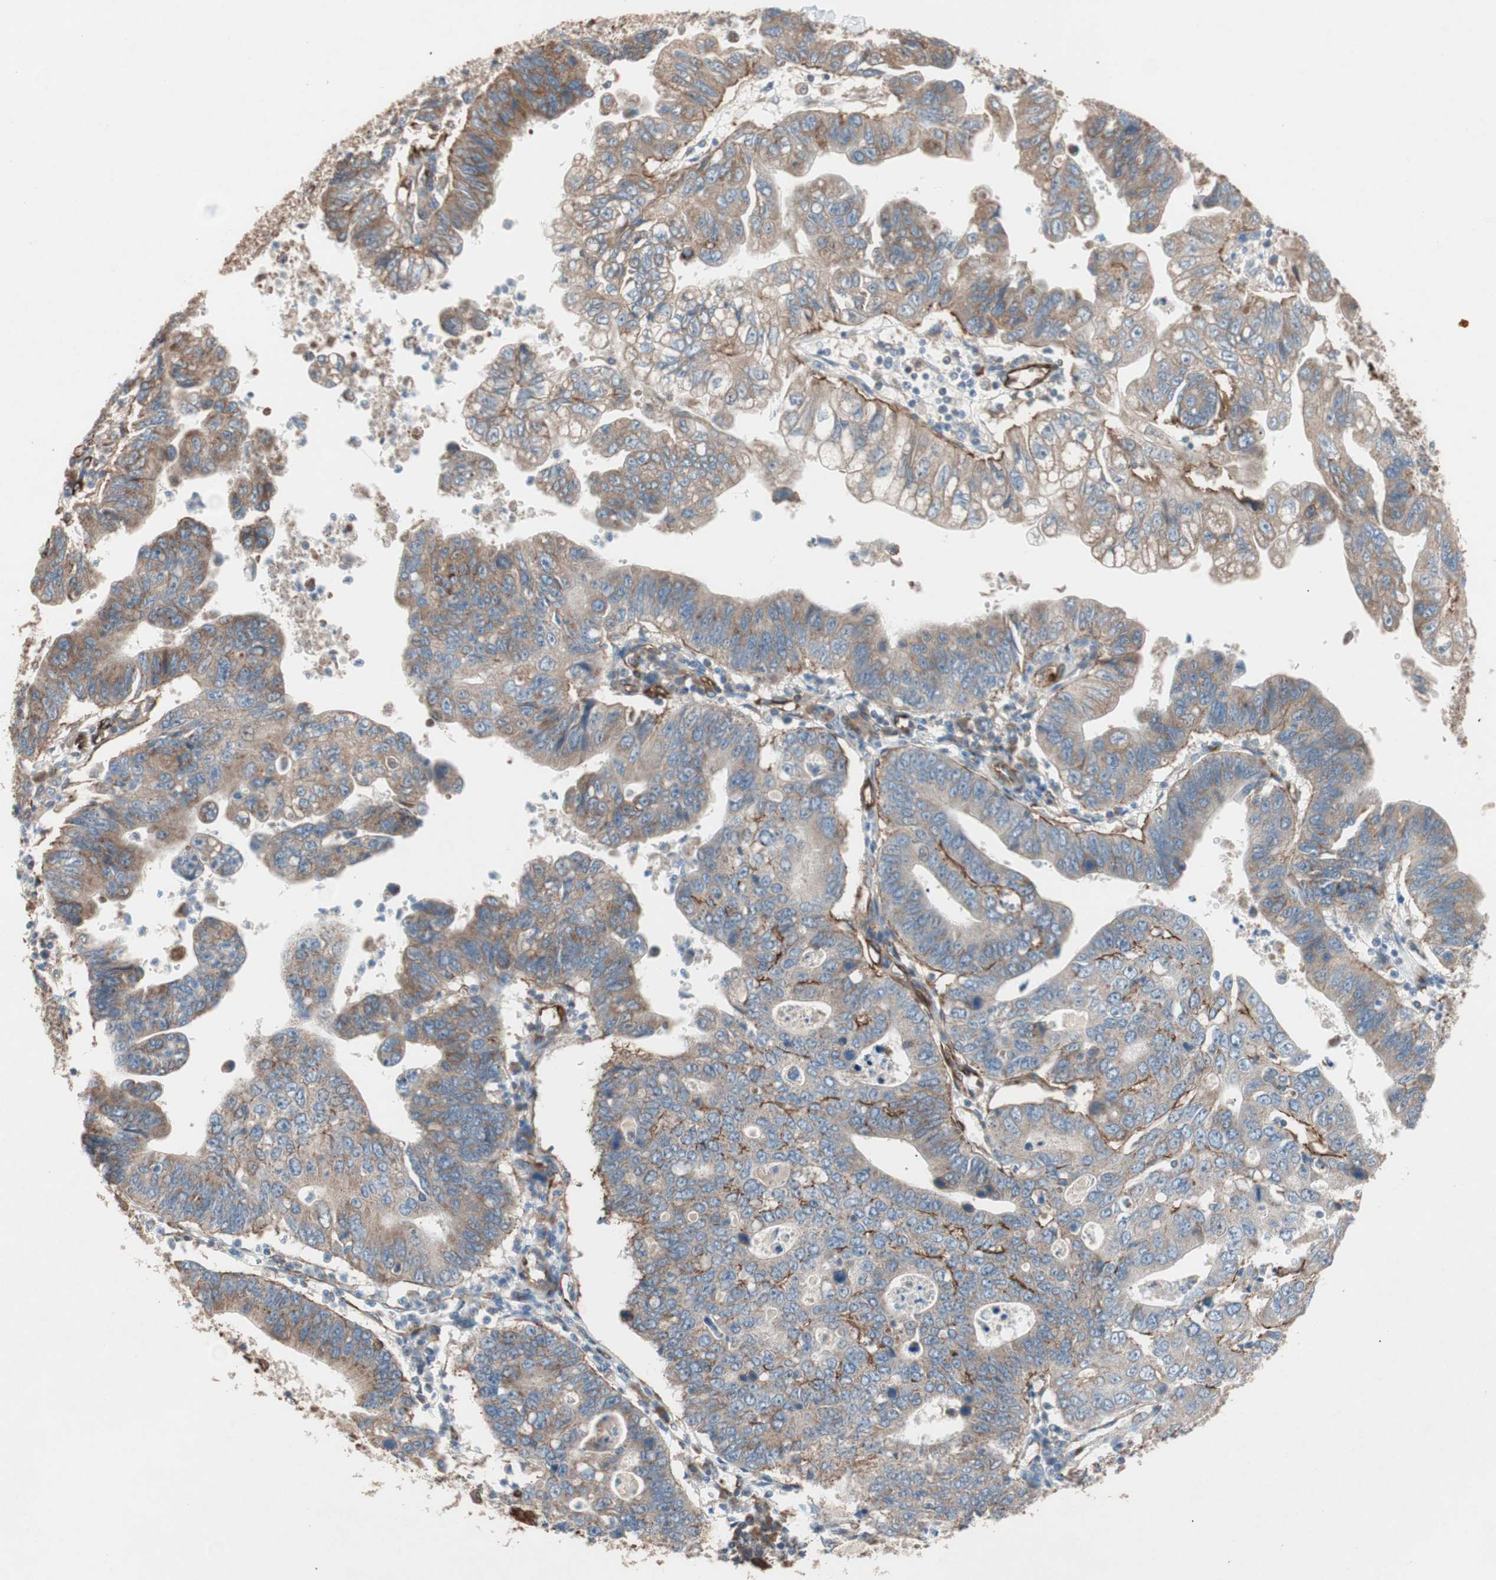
{"staining": {"intensity": "moderate", "quantity": ">75%", "location": "cytoplasmic/membranous"}, "tissue": "stomach cancer", "cell_type": "Tumor cells", "image_type": "cancer", "snomed": [{"axis": "morphology", "description": "Adenocarcinoma, NOS"}, {"axis": "topography", "description": "Stomach"}], "caption": "A brown stain labels moderate cytoplasmic/membranous positivity of a protein in stomach adenocarcinoma tumor cells.", "gene": "GPSM2", "patient": {"sex": "male", "age": 59}}